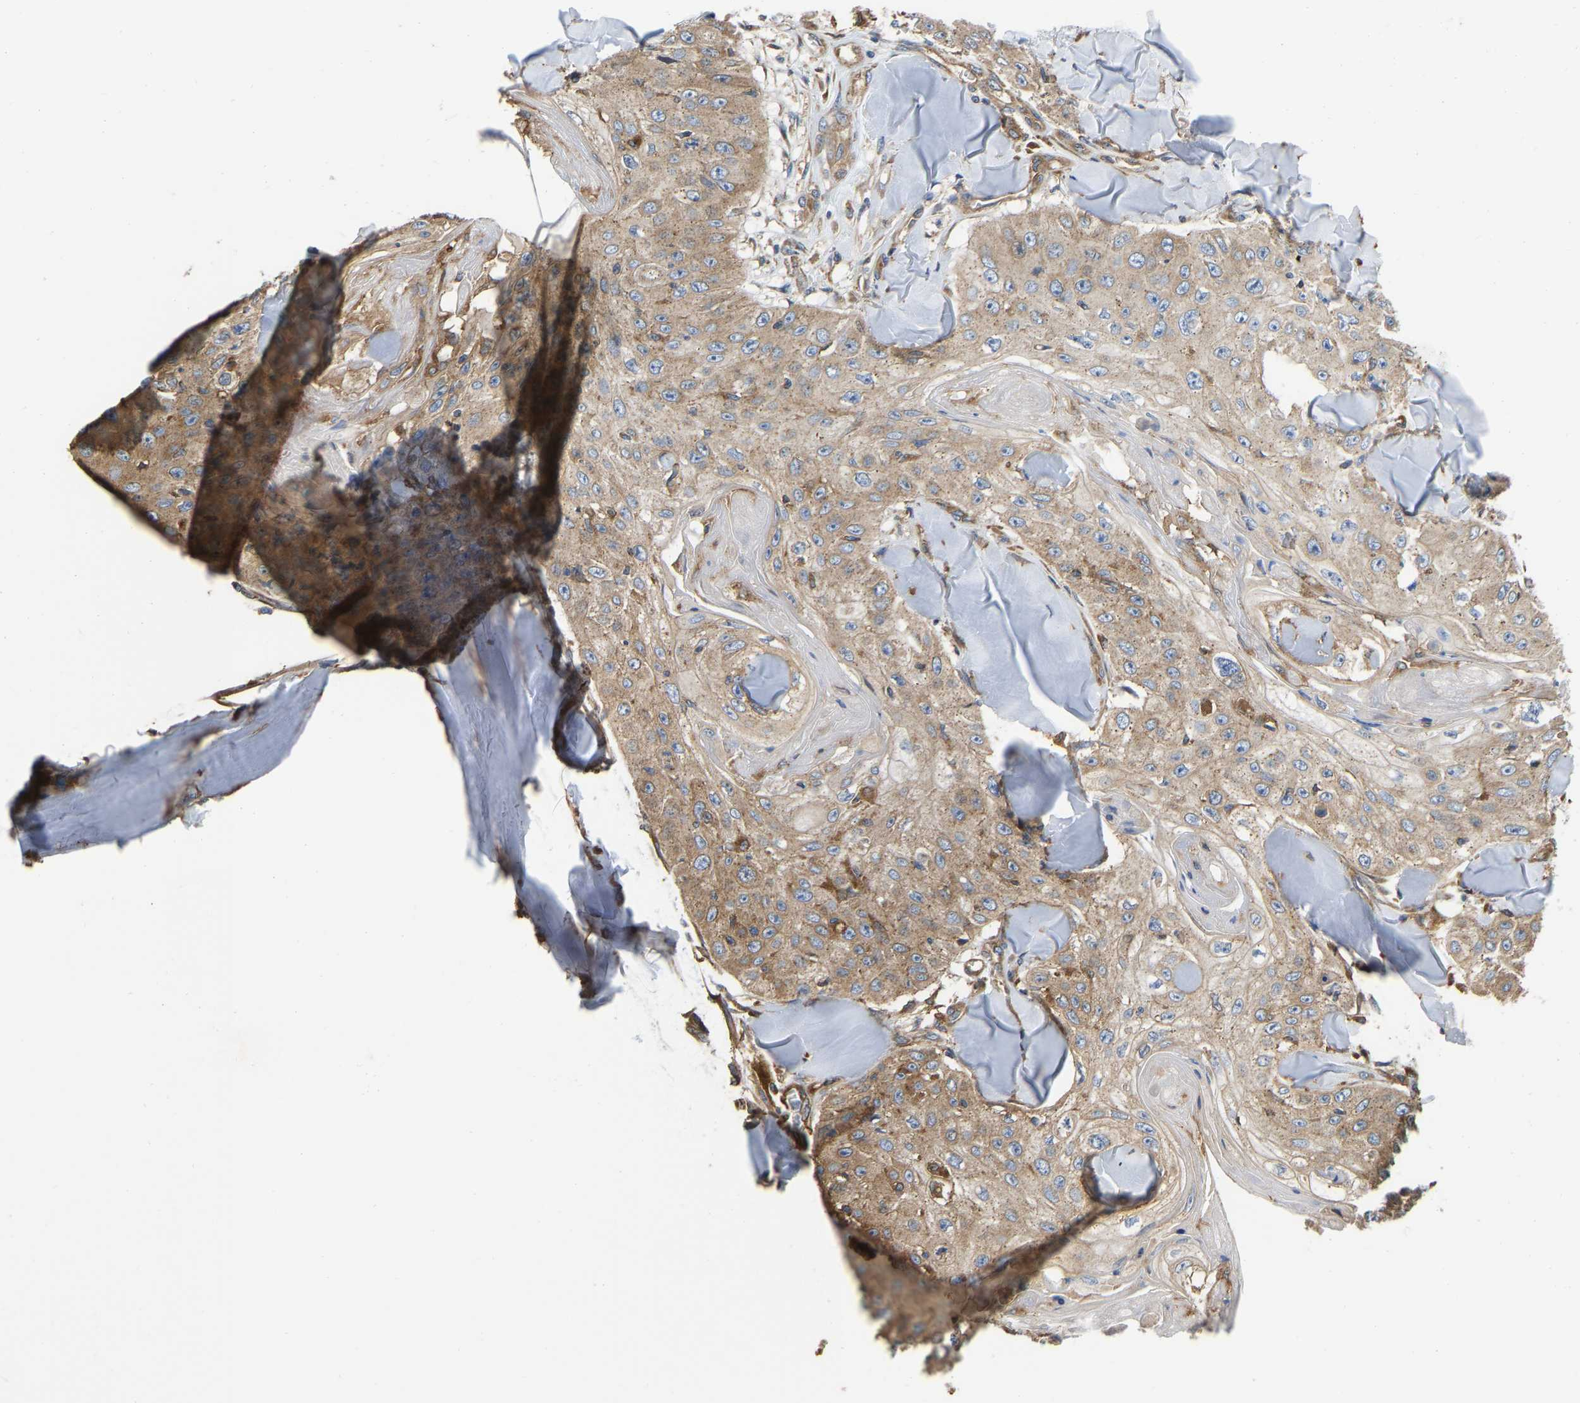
{"staining": {"intensity": "moderate", "quantity": "25%-75%", "location": "cytoplasmic/membranous"}, "tissue": "skin cancer", "cell_type": "Tumor cells", "image_type": "cancer", "snomed": [{"axis": "morphology", "description": "Squamous cell carcinoma, NOS"}, {"axis": "topography", "description": "Skin"}], "caption": "IHC staining of squamous cell carcinoma (skin), which reveals medium levels of moderate cytoplasmic/membranous expression in approximately 25%-75% of tumor cells indicating moderate cytoplasmic/membranous protein positivity. The staining was performed using DAB (brown) for protein detection and nuclei were counterstained in hematoxylin (blue).", "gene": "FLNB", "patient": {"sex": "male", "age": 86}}